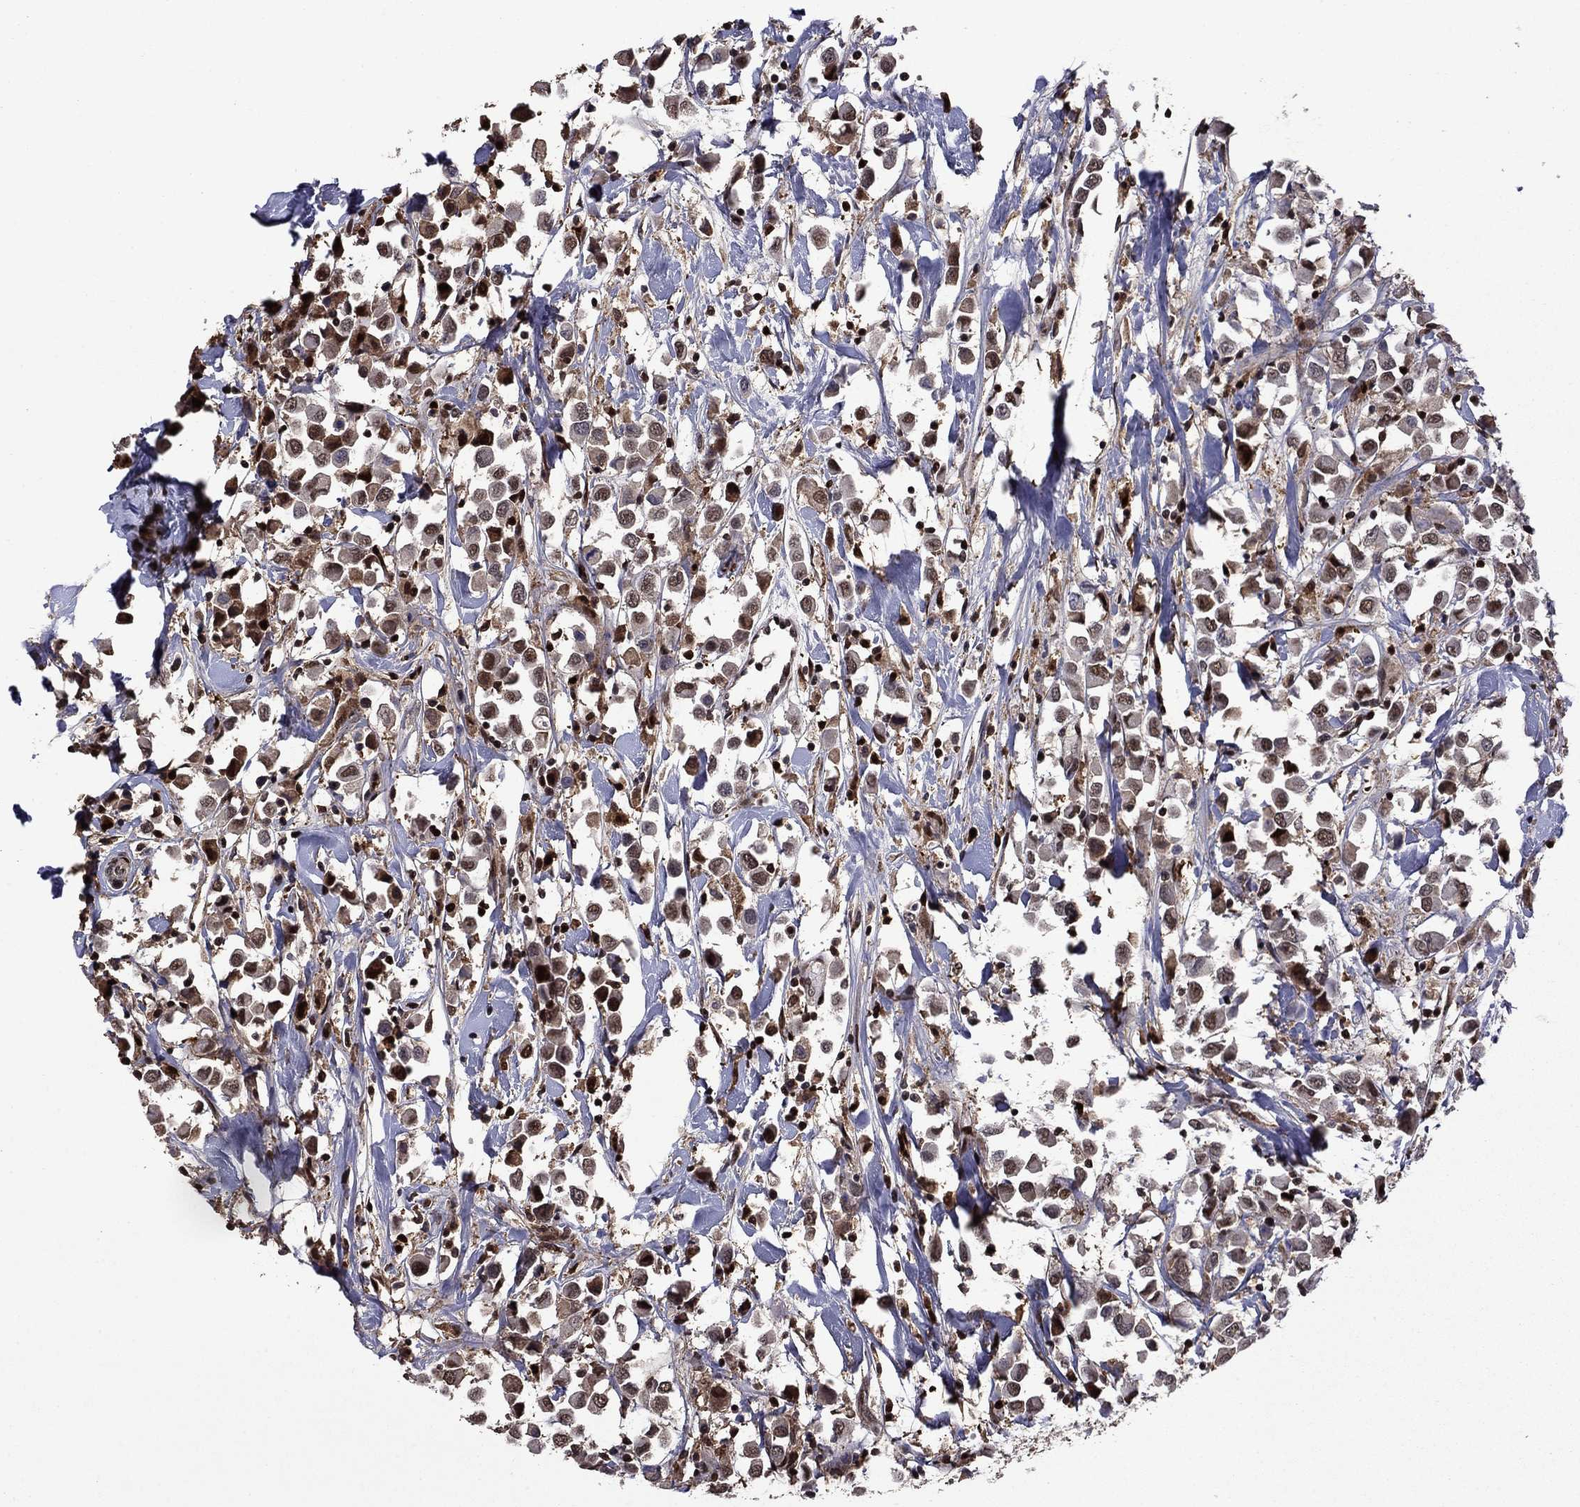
{"staining": {"intensity": "moderate", "quantity": "<25%", "location": "cytoplasmic/membranous,nuclear"}, "tissue": "breast cancer", "cell_type": "Tumor cells", "image_type": "cancer", "snomed": [{"axis": "morphology", "description": "Duct carcinoma"}, {"axis": "topography", "description": "Breast"}], "caption": "Brown immunohistochemical staining in human breast cancer (intraductal carcinoma) shows moderate cytoplasmic/membranous and nuclear staining in approximately <25% of tumor cells. The staining was performed using DAB (3,3'-diaminobenzidine) to visualize the protein expression in brown, while the nuclei were stained in blue with hematoxylin (Magnification: 20x).", "gene": "APPBP2", "patient": {"sex": "female", "age": 61}}